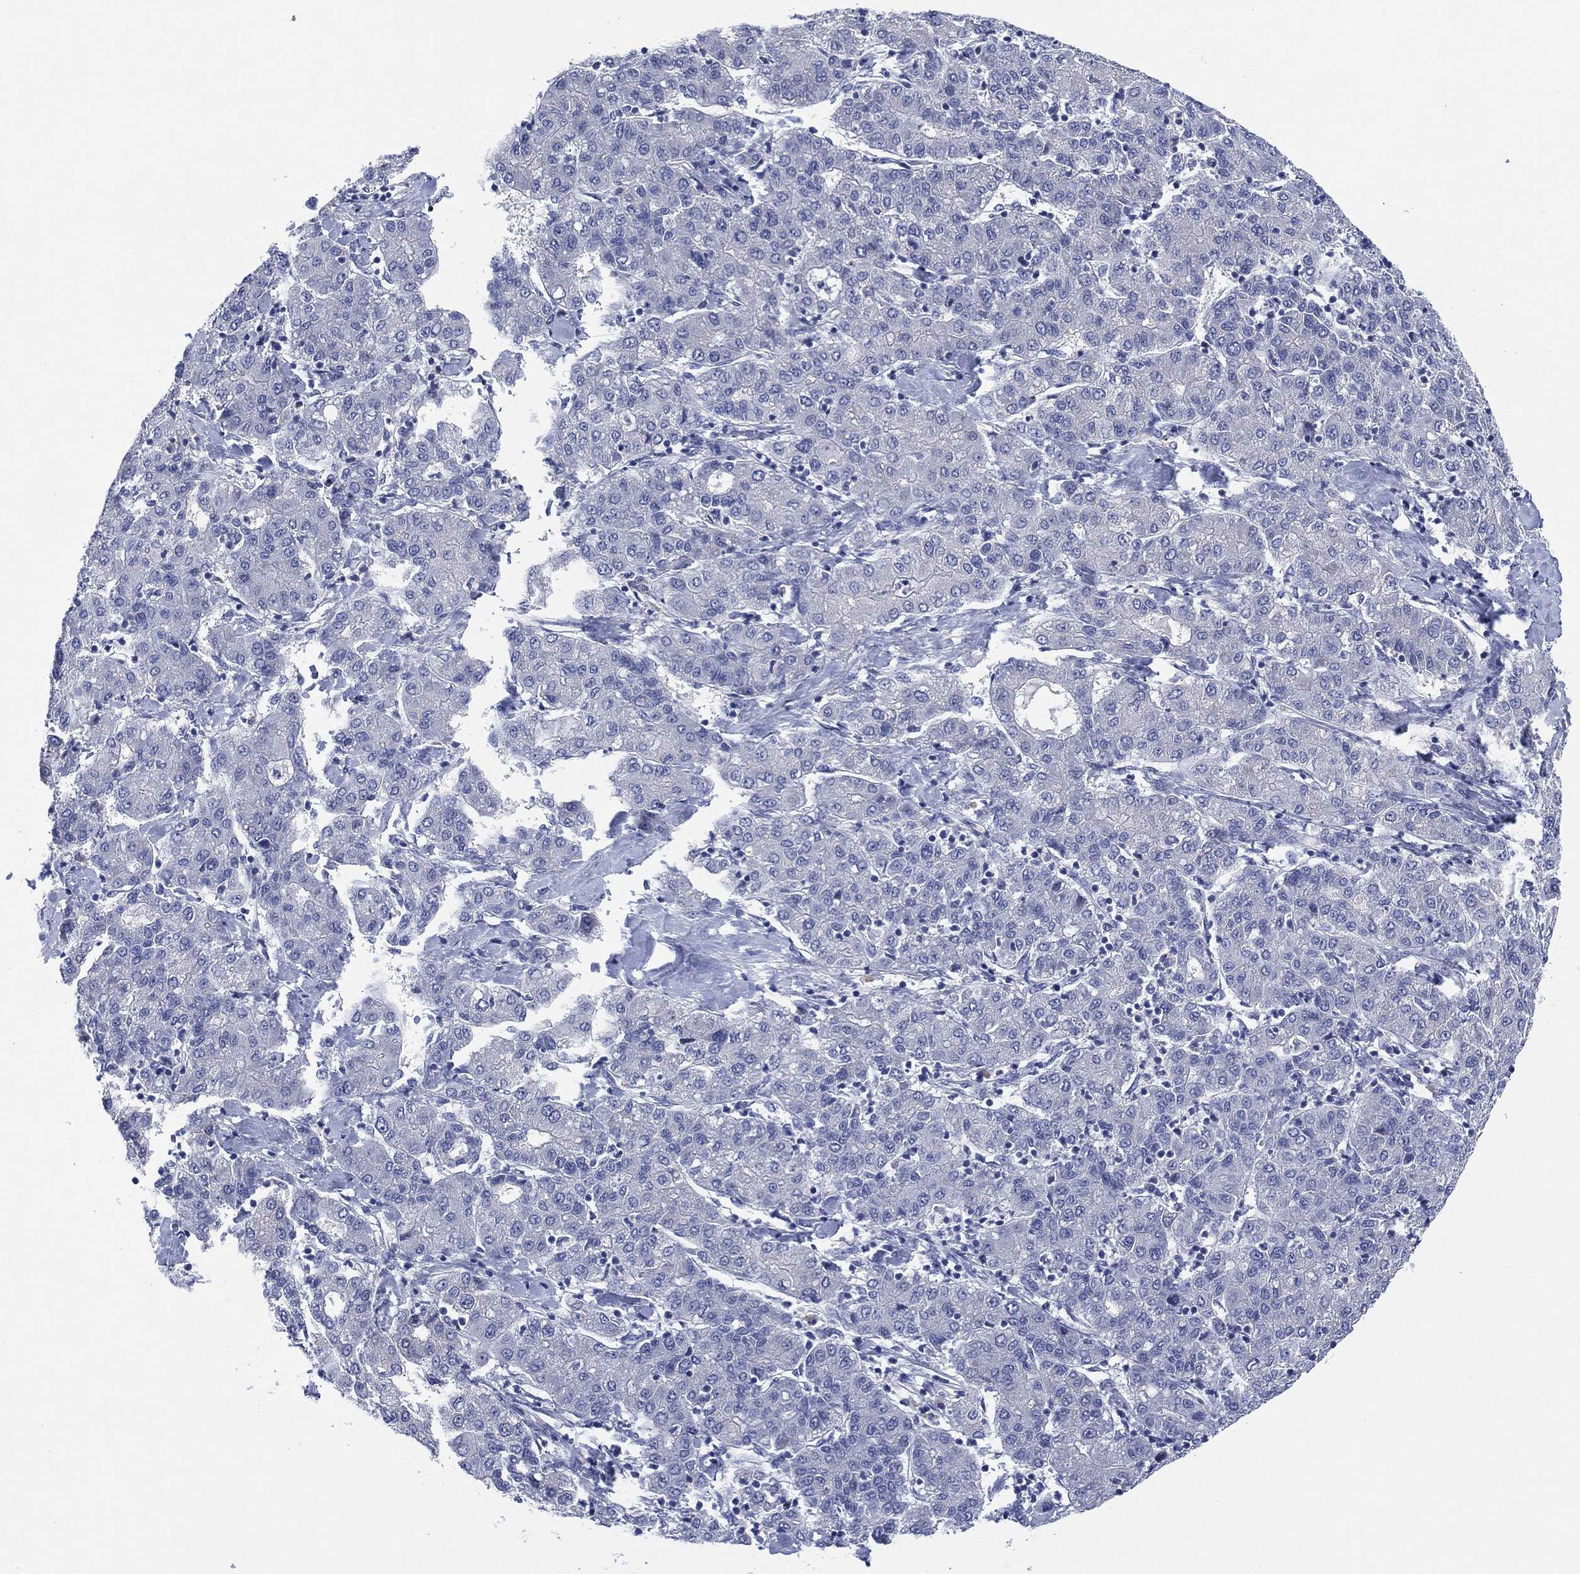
{"staining": {"intensity": "negative", "quantity": "none", "location": "none"}, "tissue": "liver cancer", "cell_type": "Tumor cells", "image_type": "cancer", "snomed": [{"axis": "morphology", "description": "Carcinoma, Hepatocellular, NOS"}, {"axis": "topography", "description": "Liver"}], "caption": "This is a photomicrograph of immunohistochemistry staining of hepatocellular carcinoma (liver), which shows no staining in tumor cells.", "gene": "CHRNA3", "patient": {"sex": "male", "age": 65}}